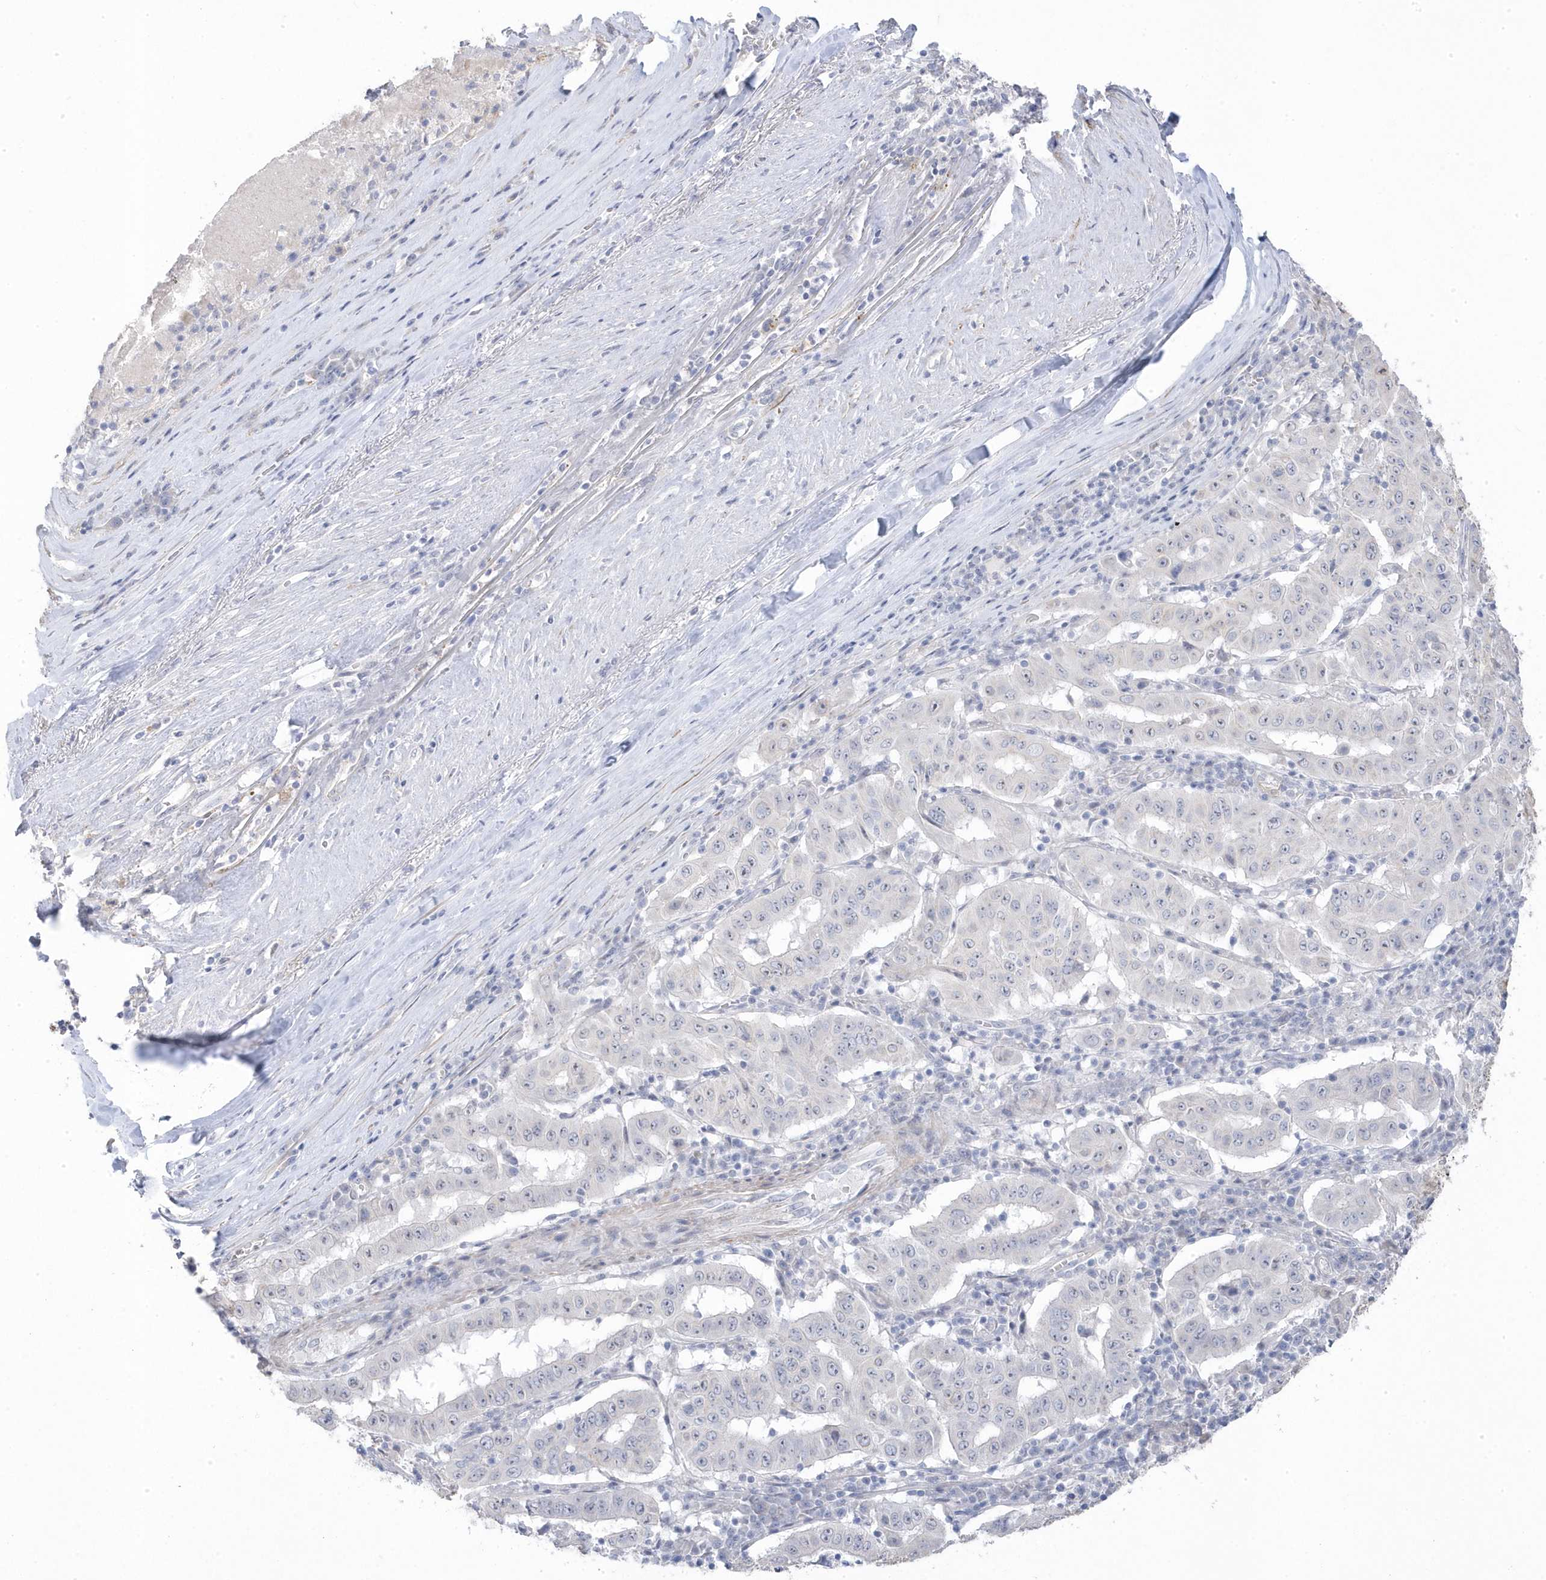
{"staining": {"intensity": "negative", "quantity": "none", "location": "none"}, "tissue": "pancreatic cancer", "cell_type": "Tumor cells", "image_type": "cancer", "snomed": [{"axis": "morphology", "description": "Adenocarcinoma, NOS"}, {"axis": "topography", "description": "Pancreas"}], "caption": "Adenocarcinoma (pancreatic) stained for a protein using immunohistochemistry exhibits no staining tumor cells.", "gene": "GTPBP6", "patient": {"sex": "male", "age": 63}}